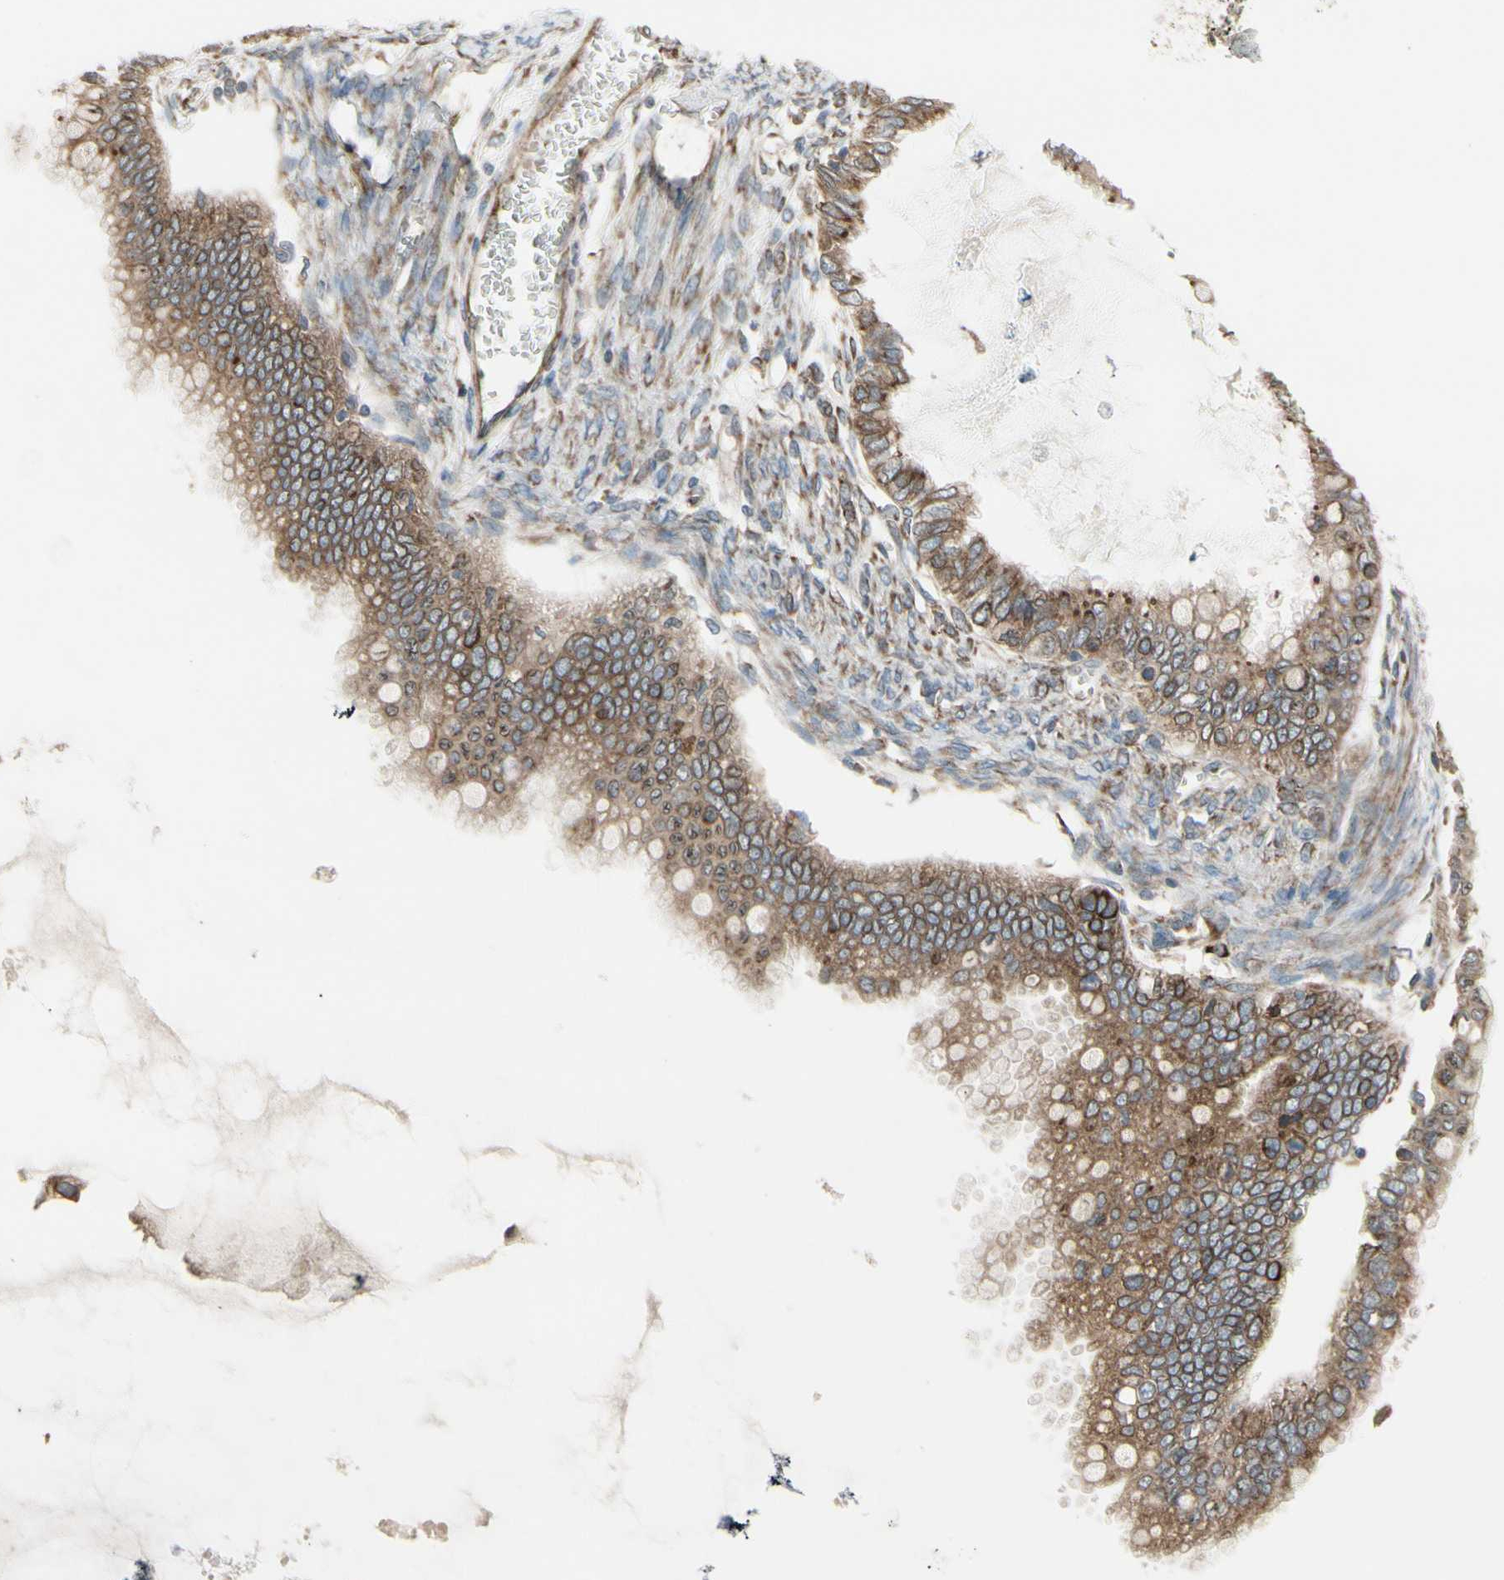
{"staining": {"intensity": "moderate", "quantity": ">75%", "location": "cytoplasmic/membranous"}, "tissue": "ovarian cancer", "cell_type": "Tumor cells", "image_type": "cancer", "snomed": [{"axis": "morphology", "description": "Cystadenocarcinoma, mucinous, NOS"}, {"axis": "topography", "description": "Ovary"}], "caption": "Protein expression analysis of human ovarian cancer reveals moderate cytoplasmic/membranous staining in approximately >75% of tumor cells.", "gene": "FNDC3A", "patient": {"sex": "female", "age": 80}}